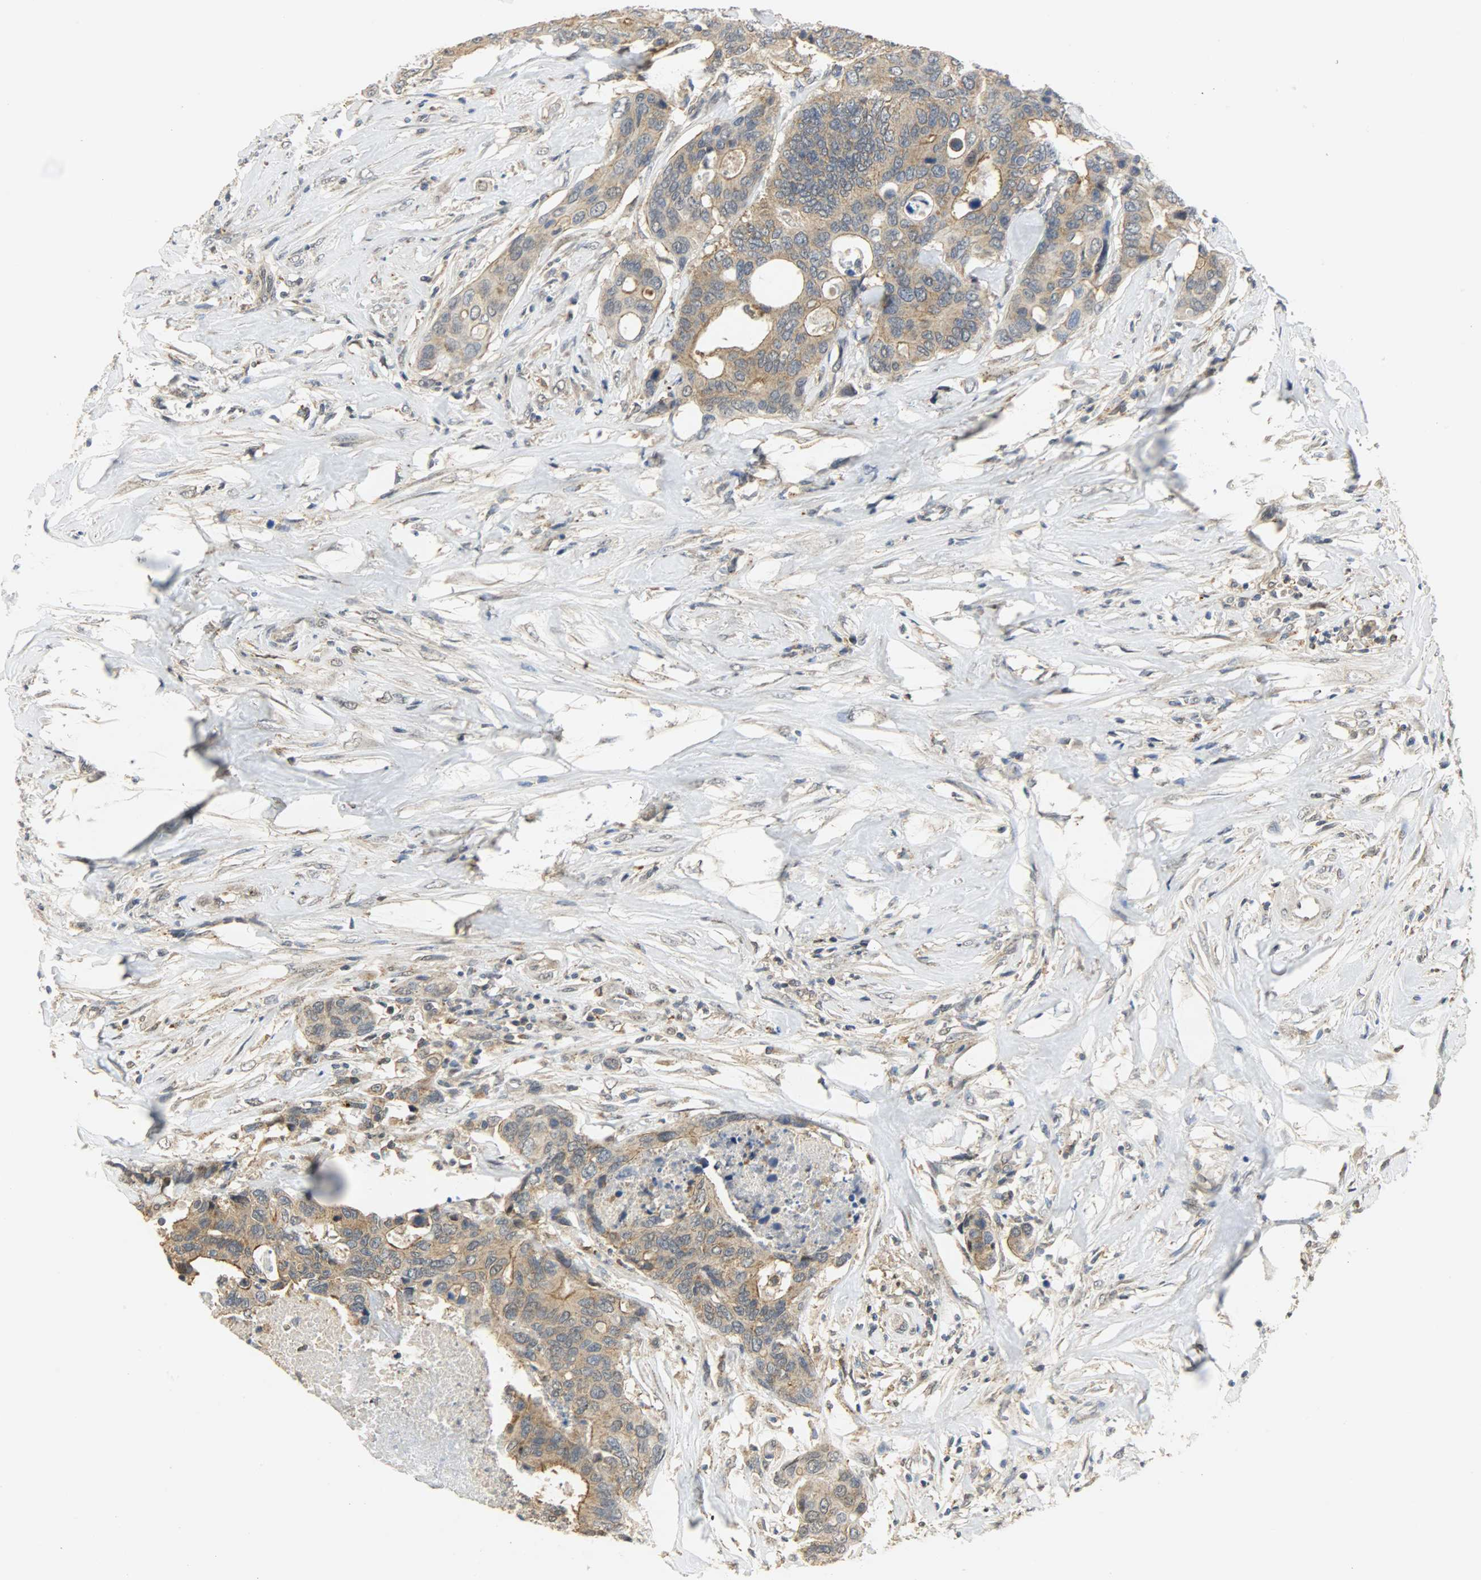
{"staining": {"intensity": "moderate", "quantity": ">75%", "location": "cytoplasmic/membranous"}, "tissue": "colorectal cancer", "cell_type": "Tumor cells", "image_type": "cancer", "snomed": [{"axis": "morphology", "description": "Adenocarcinoma, NOS"}, {"axis": "topography", "description": "Rectum"}], "caption": "This is a histology image of IHC staining of colorectal adenocarcinoma, which shows moderate staining in the cytoplasmic/membranous of tumor cells.", "gene": "GIT2", "patient": {"sex": "male", "age": 55}}